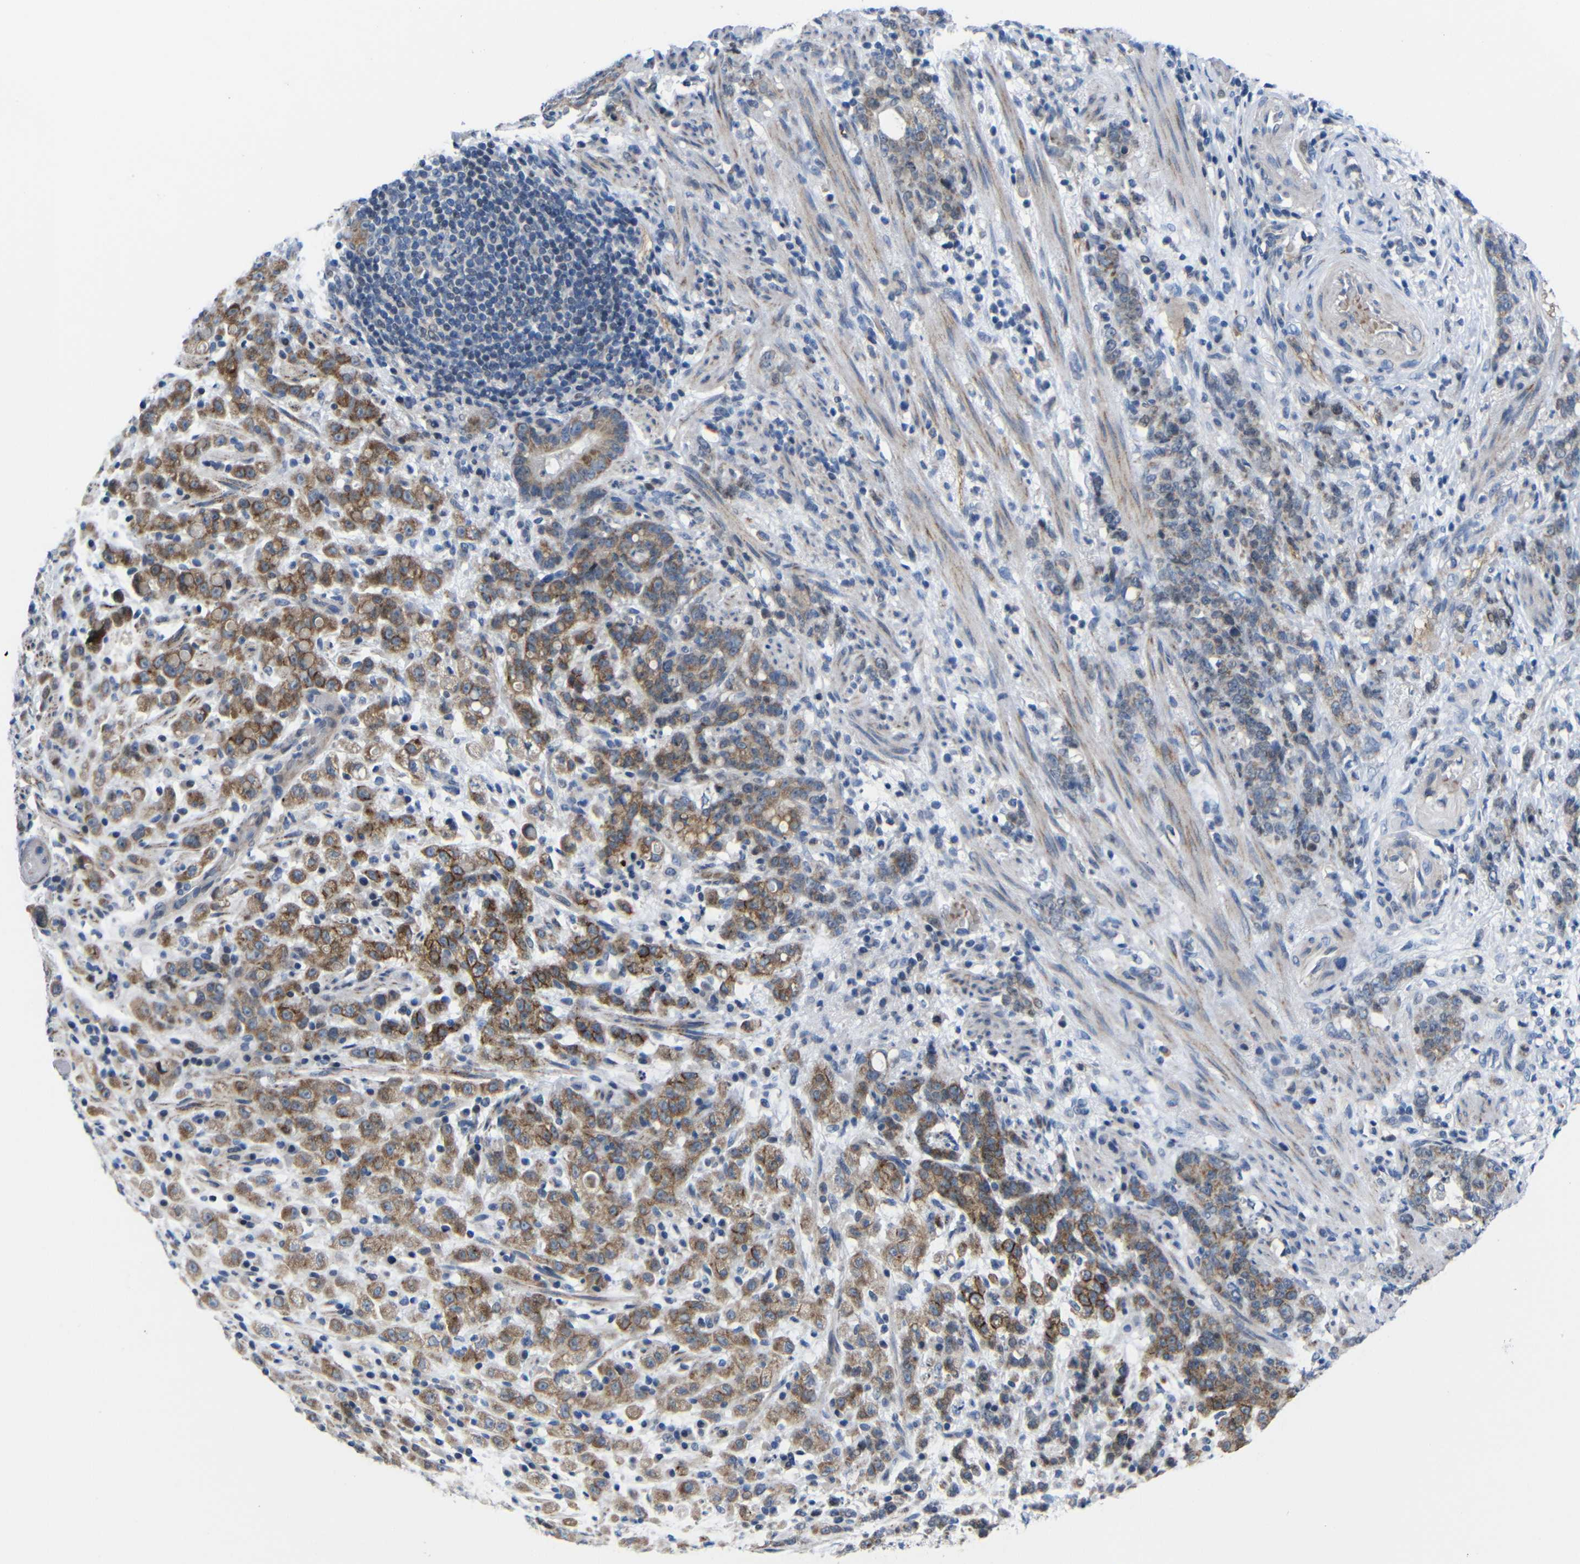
{"staining": {"intensity": "moderate", "quantity": ">75%", "location": "cytoplasmic/membranous"}, "tissue": "stomach cancer", "cell_type": "Tumor cells", "image_type": "cancer", "snomed": [{"axis": "morphology", "description": "Adenocarcinoma, NOS"}, {"axis": "topography", "description": "Stomach, lower"}], "caption": "A medium amount of moderate cytoplasmic/membranous staining is seen in about >75% of tumor cells in stomach cancer (adenocarcinoma) tissue.", "gene": "CMTM1", "patient": {"sex": "male", "age": 88}}